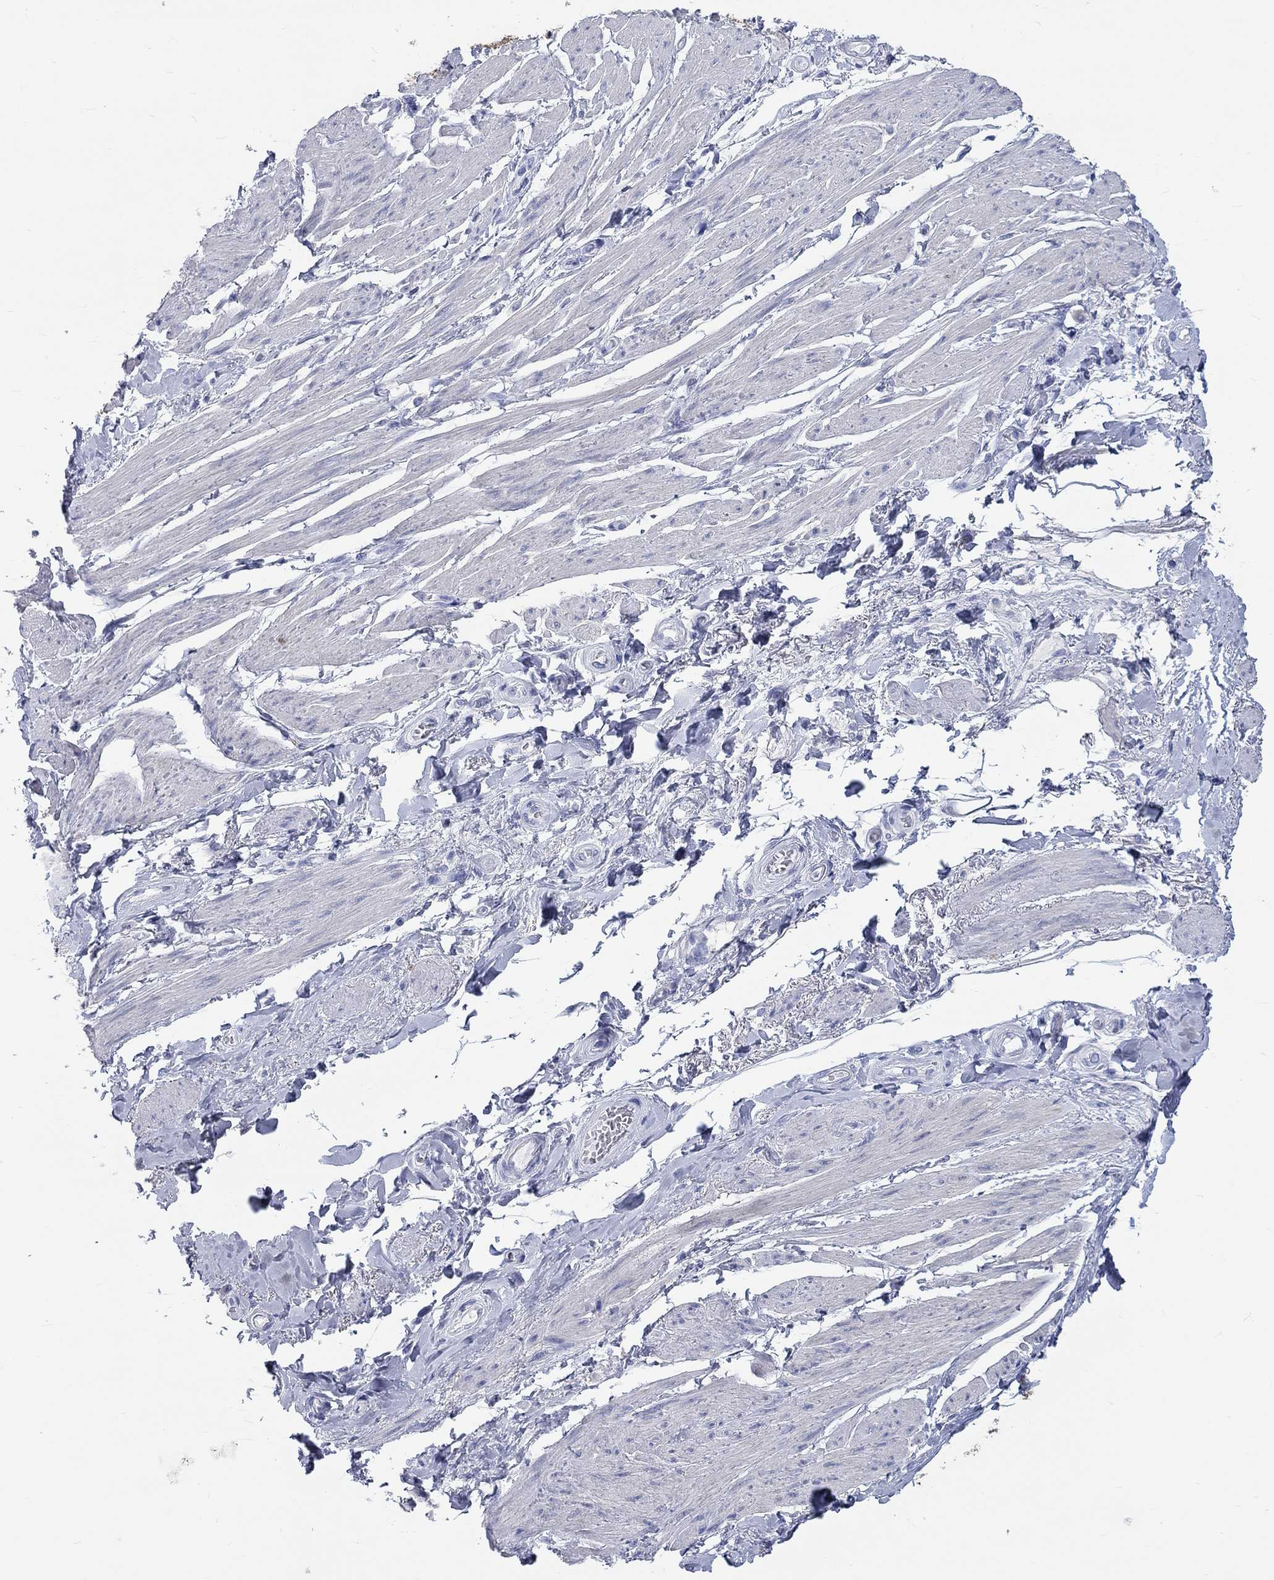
{"staining": {"intensity": "negative", "quantity": "none", "location": "none"}, "tissue": "soft tissue", "cell_type": "Fibroblasts", "image_type": "normal", "snomed": [{"axis": "morphology", "description": "Normal tissue, NOS"}, {"axis": "topography", "description": "Skeletal muscle"}, {"axis": "topography", "description": "Anal"}, {"axis": "topography", "description": "Peripheral nerve tissue"}], "caption": "Protein analysis of normal soft tissue exhibits no significant expression in fibroblasts. The staining was performed using DAB to visualize the protein expression in brown, while the nuclei were stained in blue with hematoxylin (Magnification: 20x).", "gene": "SPATA9", "patient": {"sex": "male", "age": 53}}